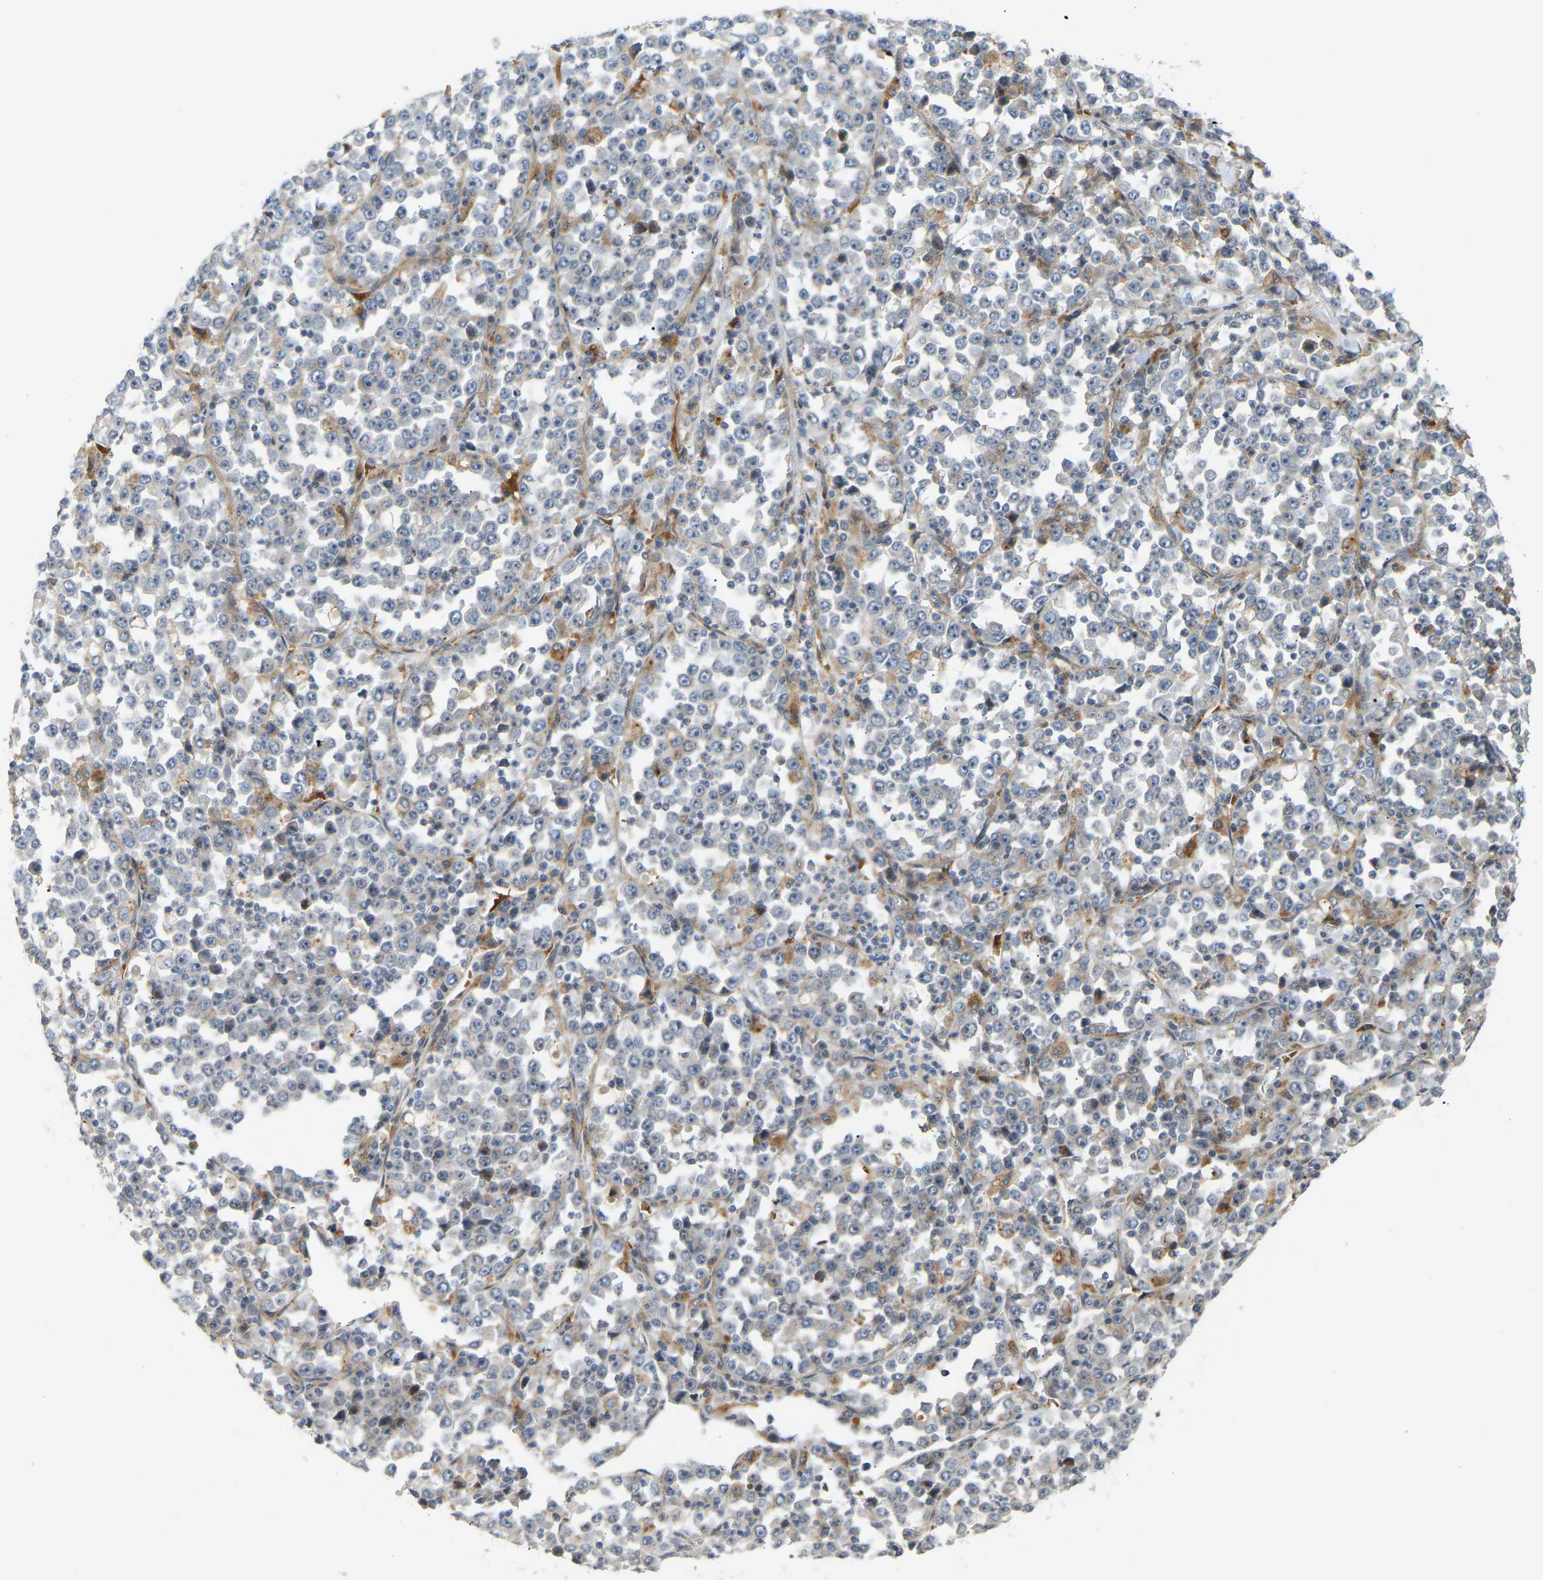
{"staining": {"intensity": "negative", "quantity": "none", "location": "none"}, "tissue": "stomach cancer", "cell_type": "Tumor cells", "image_type": "cancer", "snomed": [{"axis": "morphology", "description": "Normal tissue, NOS"}, {"axis": "morphology", "description": "Adenocarcinoma, NOS"}, {"axis": "topography", "description": "Stomach, upper"}, {"axis": "topography", "description": "Stomach"}], "caption": "Protein analysis of stomach cancer (adenocarcinoma) shows no significant staining in tumor cells. (Immunohistochemistry, brightfield microscopy, high magnification).", "gene": "POGLUT2", "patient": {"sex": "male", "age": 59}}